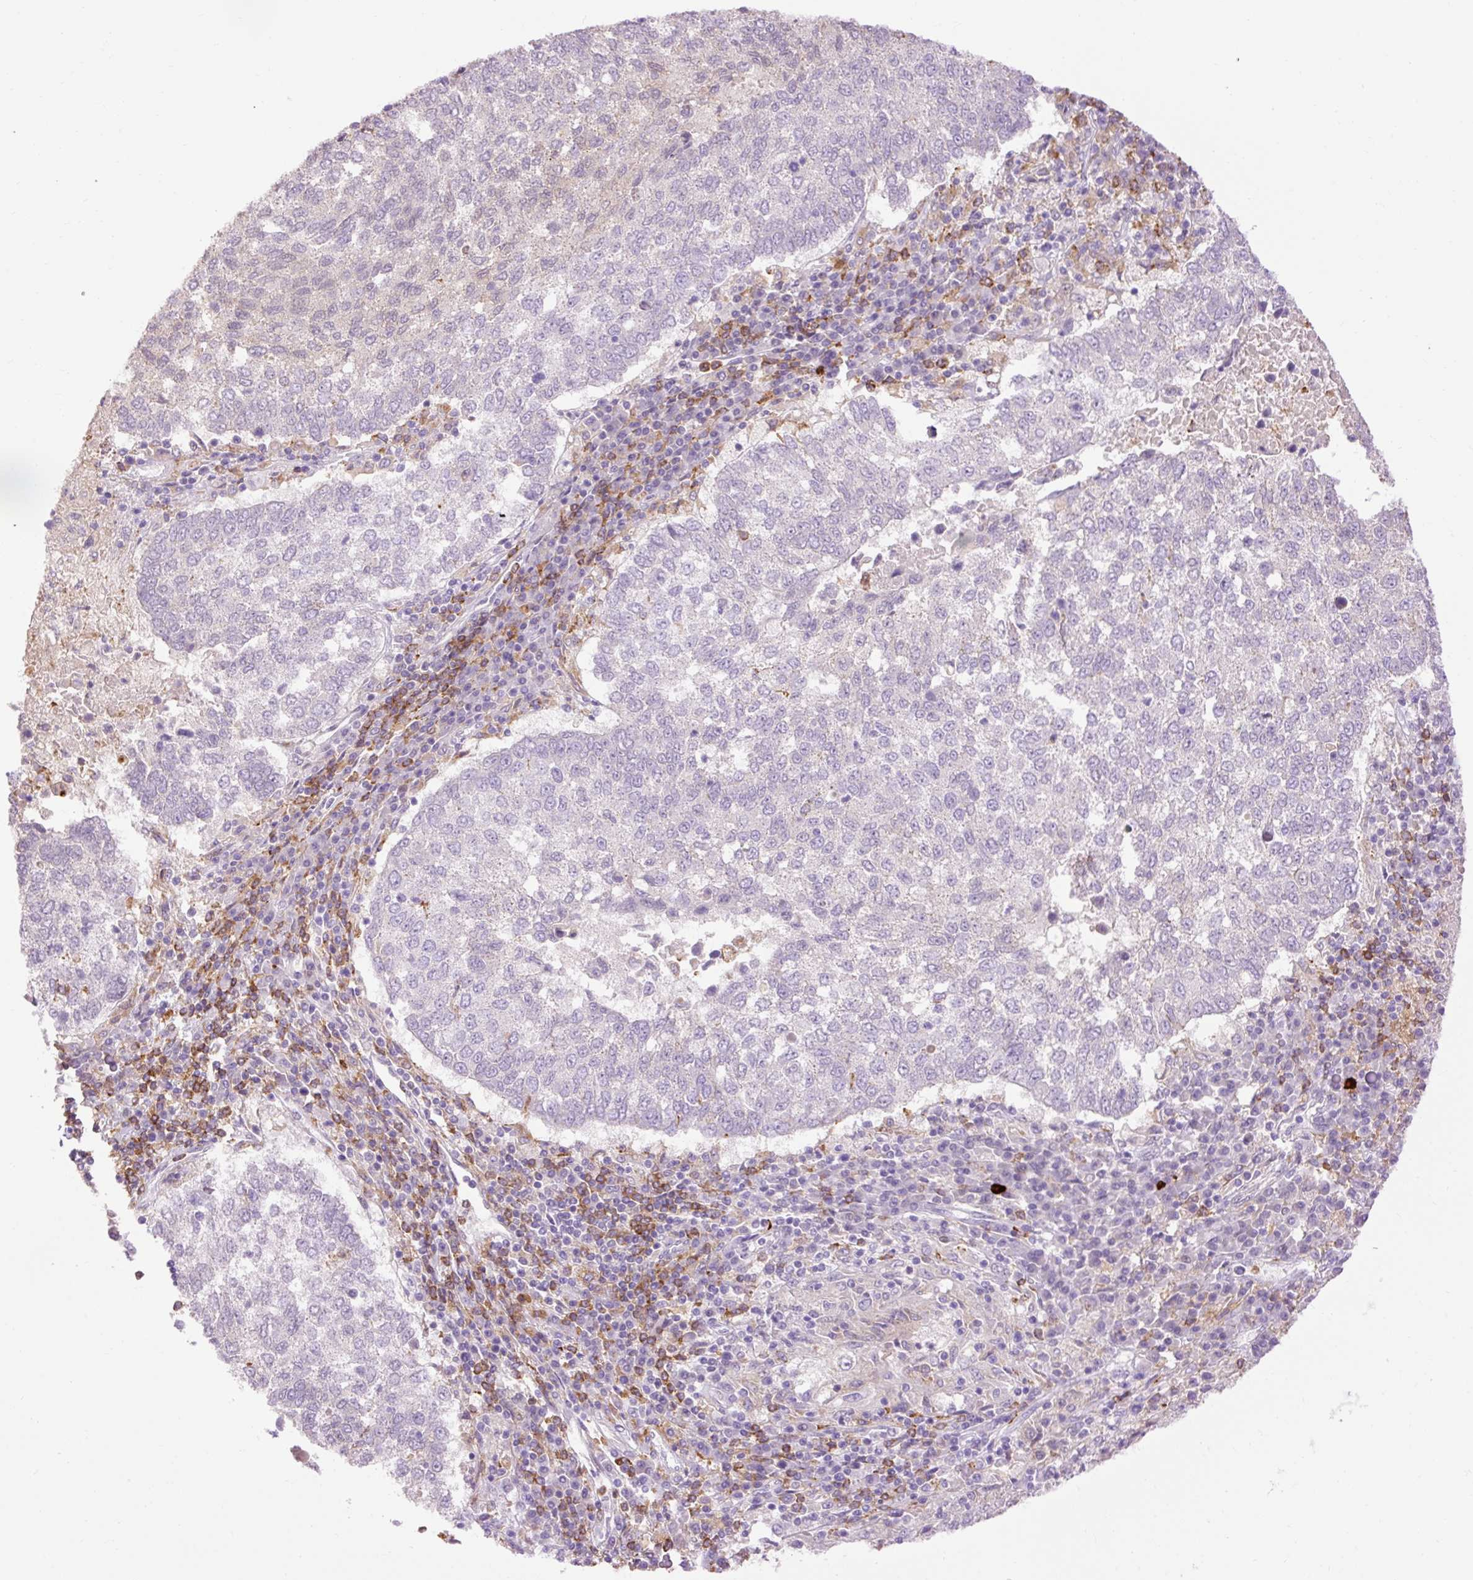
{"staining": {"intensity": "negative", "quantity": "none", "location": "none"}, "tissue": "lung cancer", "cell_type": "Tumor cells", "image_type": "cancer", "snomed": [{"axis": "morphology", "description": "Squamous cell carcinoma, NOS"}, {"axis": "topography", "description": "Lung"}], "caption": "This is an IHC micrograph of human lung squamous cell carcinoma. There is no expression in tumor cells.", "gene": "LY86", "patient": {"sex": "male", "age": 73}}